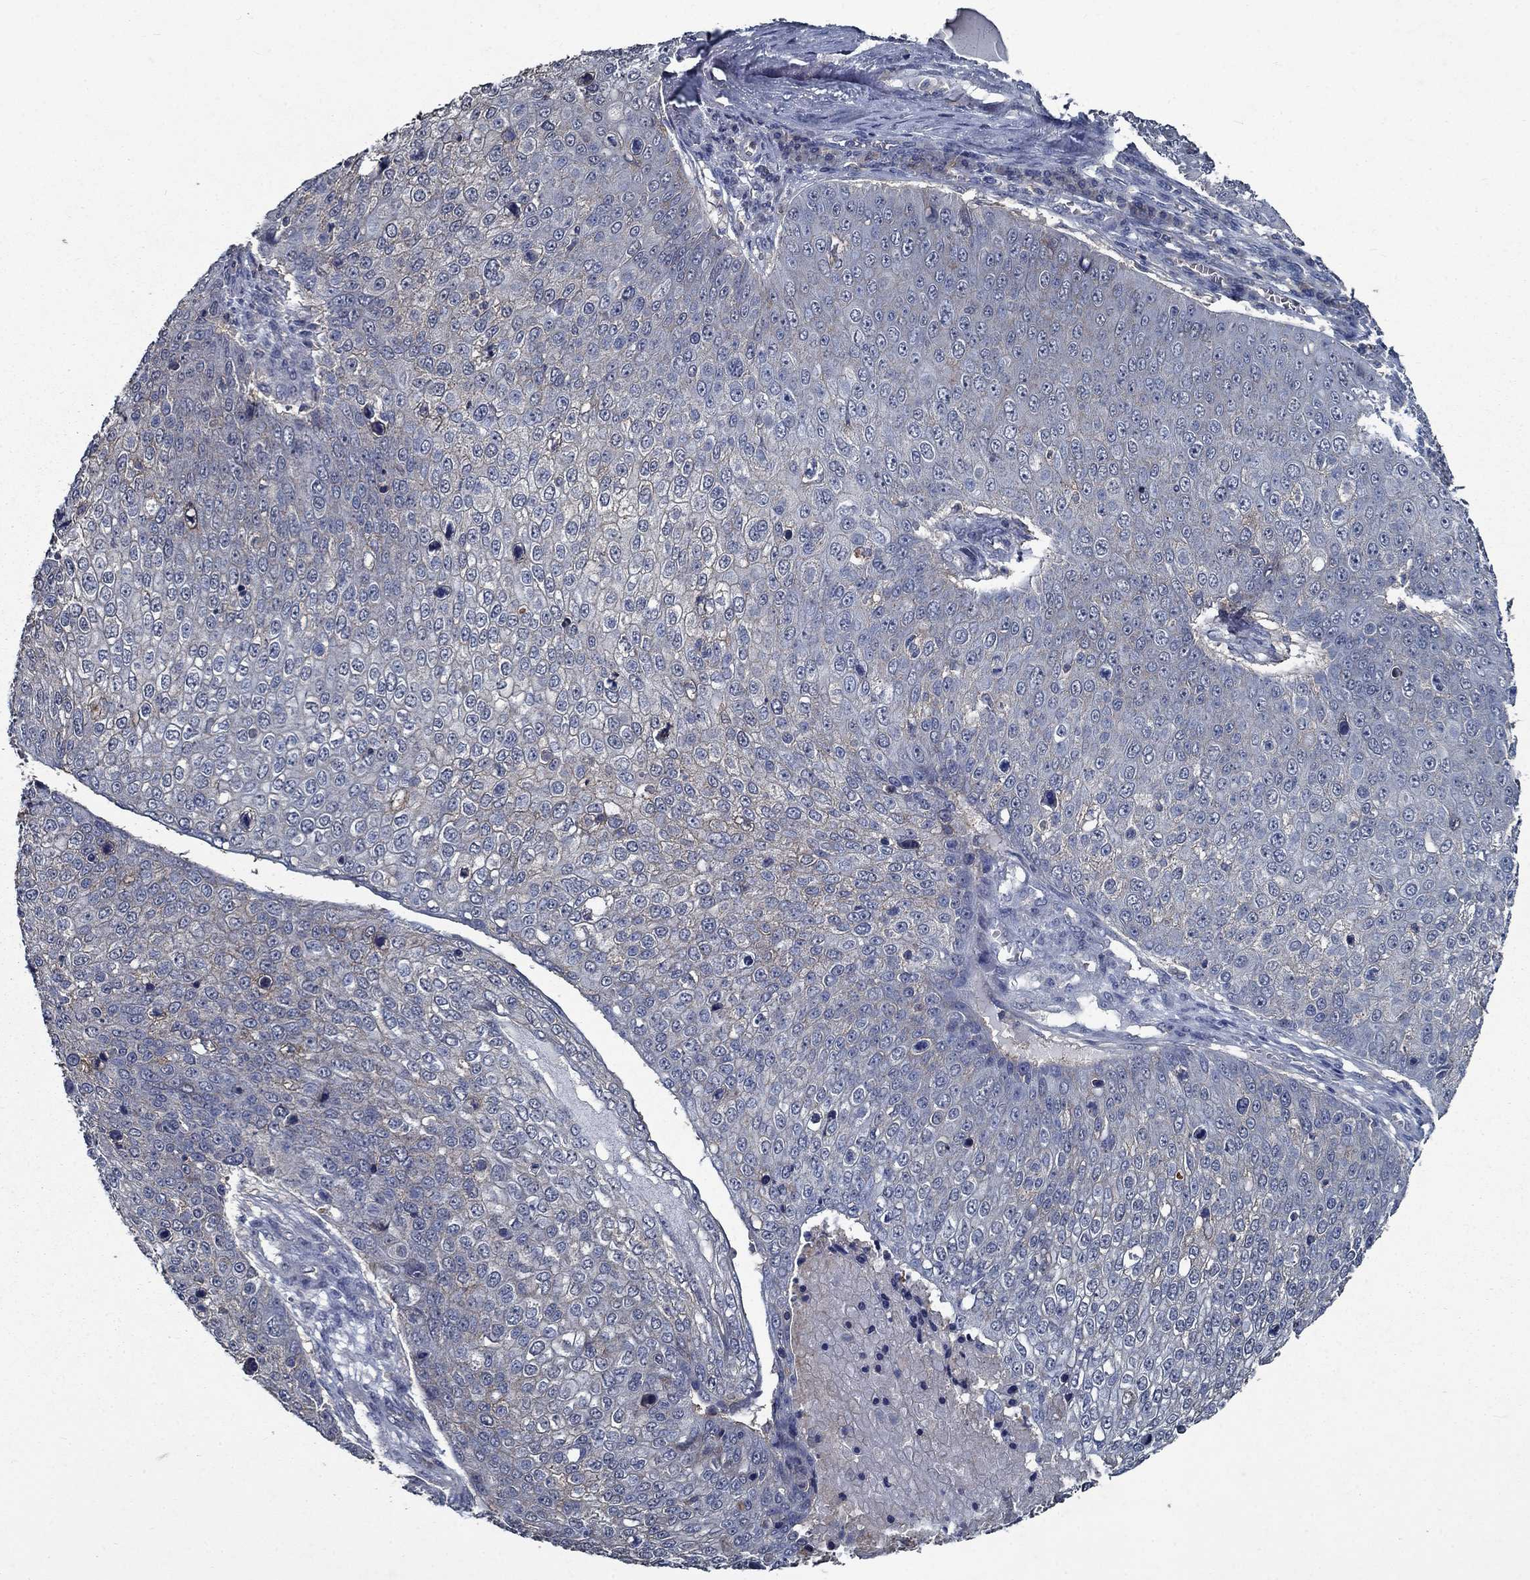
{"staining": {"intensity": "negative", "quantity": "none", "location": "none"}, "tissue": "skin cancer", "cell_type": "Tumor cells", "image_type": "cancer", "snomed": [{"axis": "morphology", "description": "Squamous cell carcinoma, NOS"}, {"axis": "topography", "description": "Skin"}], "caption": "IHC of skin squamous cell carcinoma displays no positivity in tumor cells.", "gene": "SLC44A1", "patient": {"sex": "male", "age": 71}}